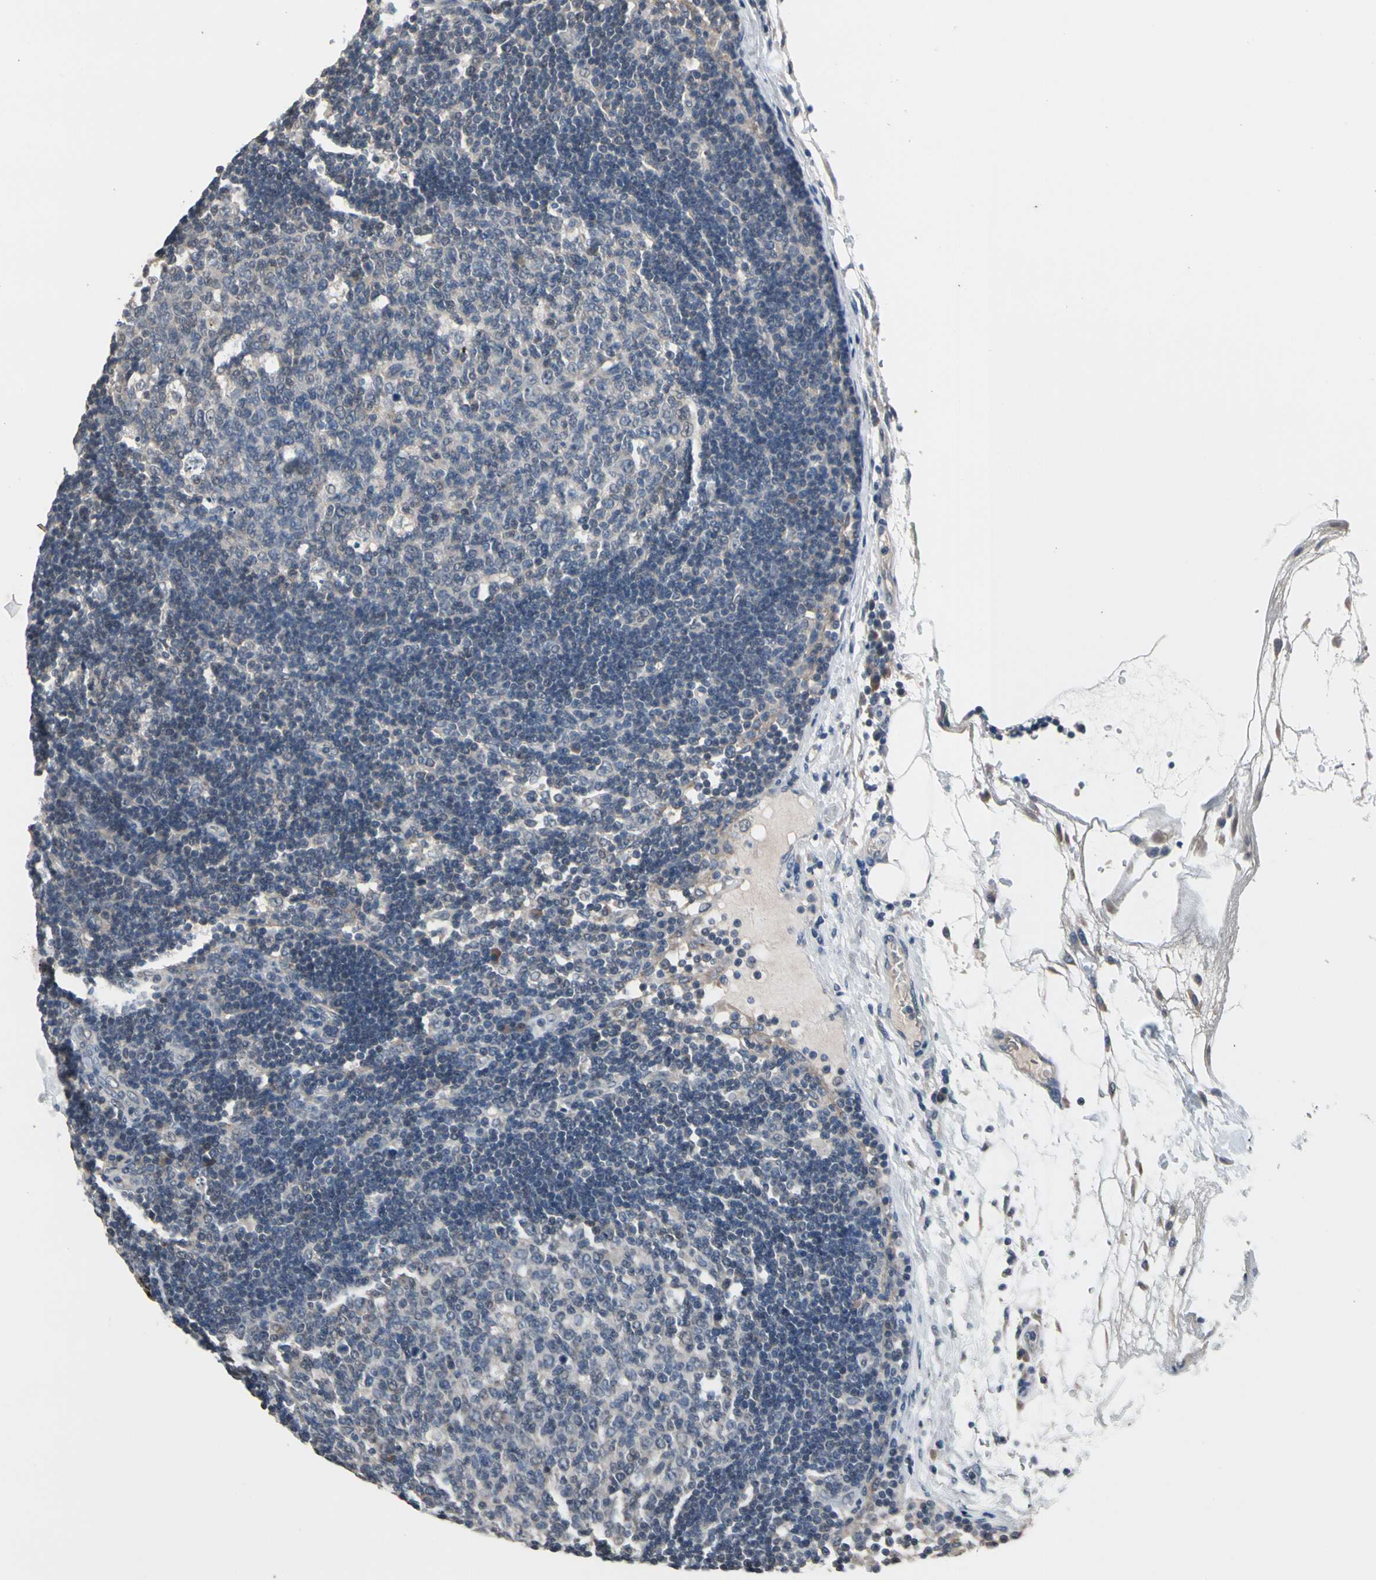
{"staining": {"intensity": "negative", "quantity": "none", "location": "none"}, "tissue": "lymph node", "cell_type": "Germinal center cells", "image_type": "normal", "snomed": [{"axis": "morphology", "description": "Normal tissue, NOS"}, {"axis": "morphology", "description": "Squamous cell carcinoma, metastatic, NOS"}, {"axis": "topography", "description": "Lymph node"}], "caption": "A high-resolution micrograph shows IHC staining of normal lymph node, which exhibits no significant positivity in germinal center cells.", "gene": "SV2A", "patient": {"sex": "female", "age": 53}}